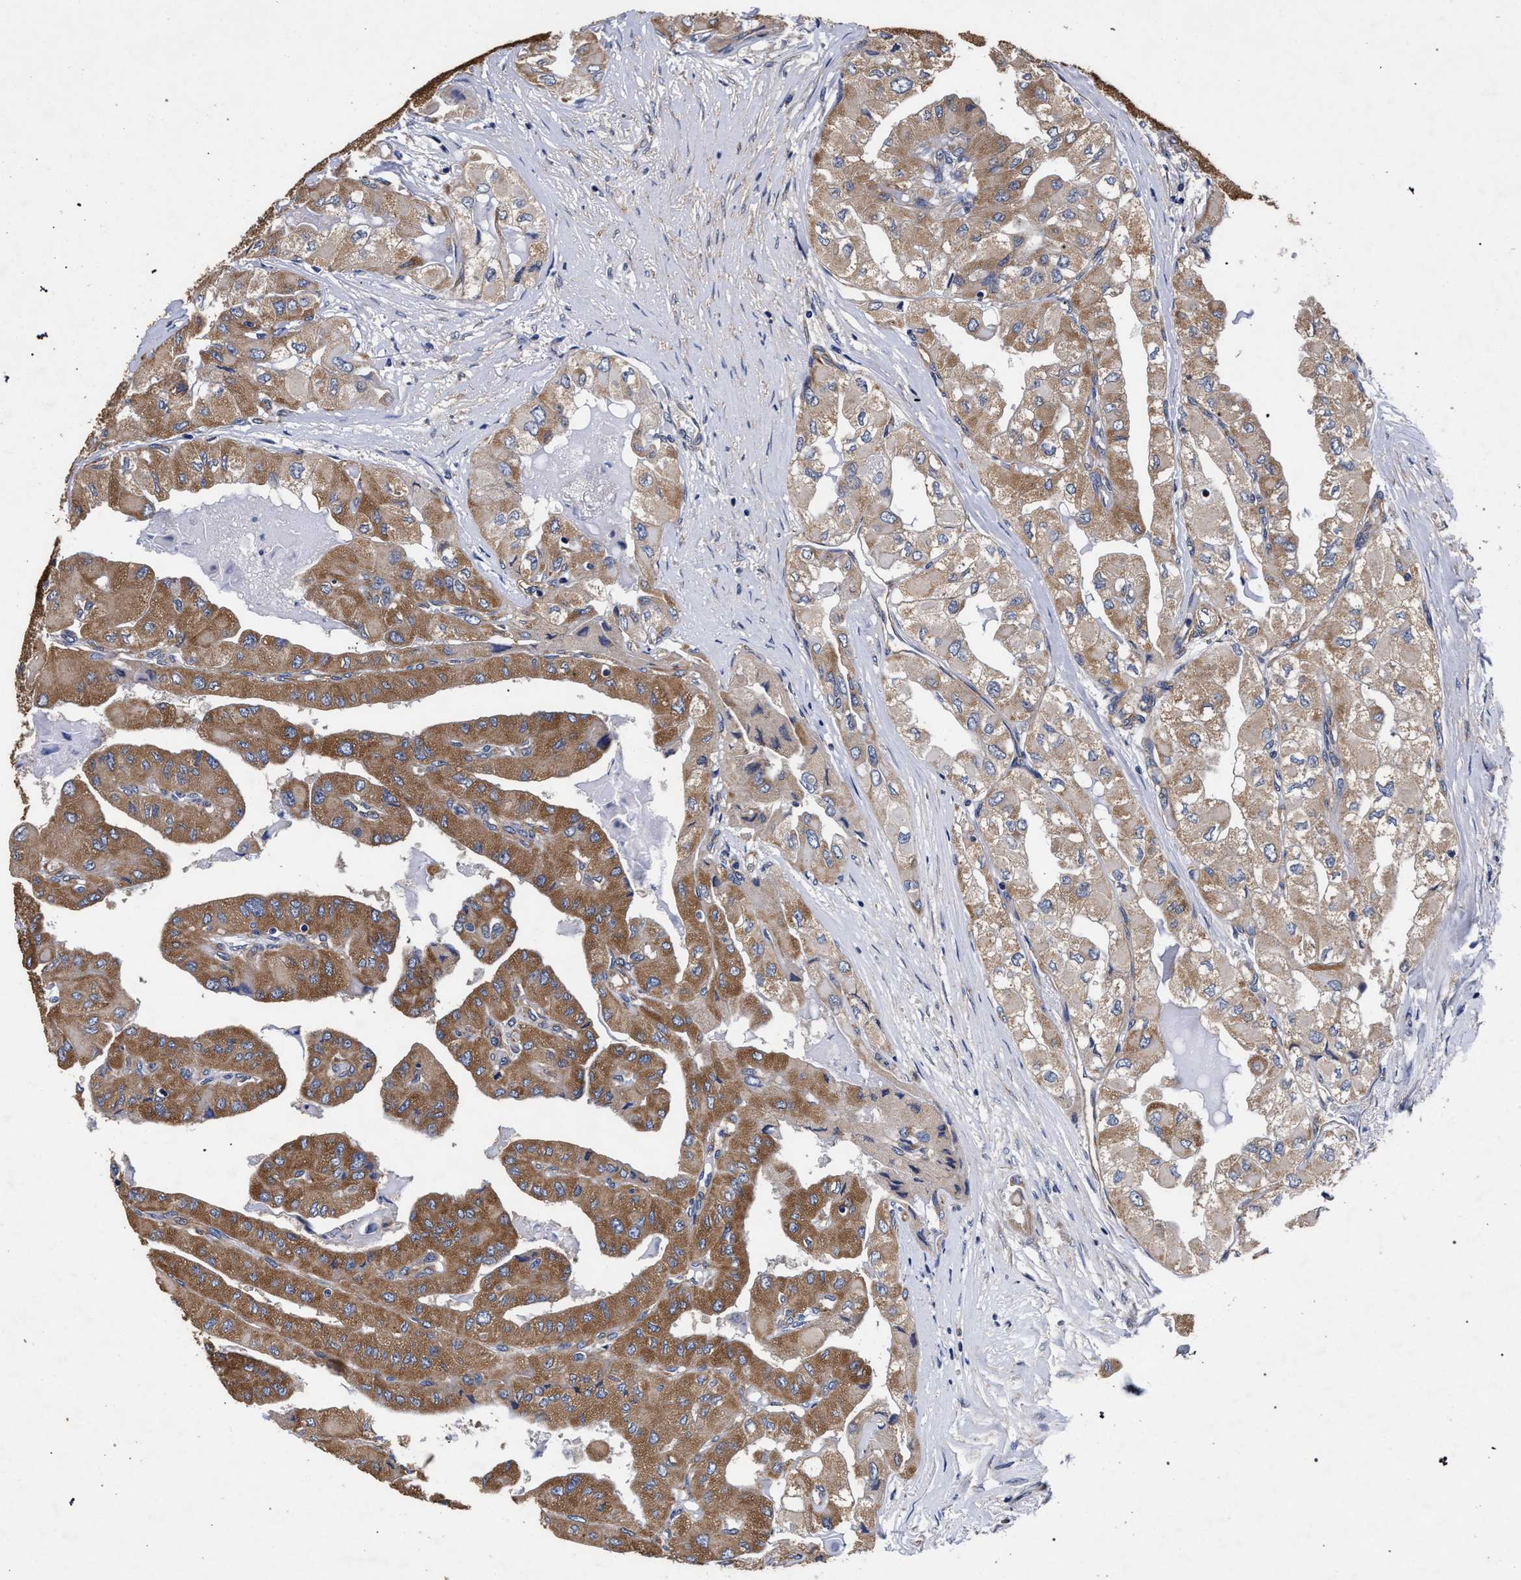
{"staining": {"intensity": "moderate", "quantity": ">75%", "location": "cytoplasmic/membranous"}, "tissue": "thyroid cancer", "cell_type": "Tumor cells", "image_type": "cancer", "snomed": [{"axis": "morphology", "description": "Papillary adenocarcinoma, NOS"}, {"axis": "topography", "description": "Thyroid gland"}], "caption": "Thyroid cancer (papillary adenocarcinoma) stained with a protein marker exhibits moderate staining in tumor cells.", "gene": "CFAP95", "patient": {"sex": "female", "age": 59}}